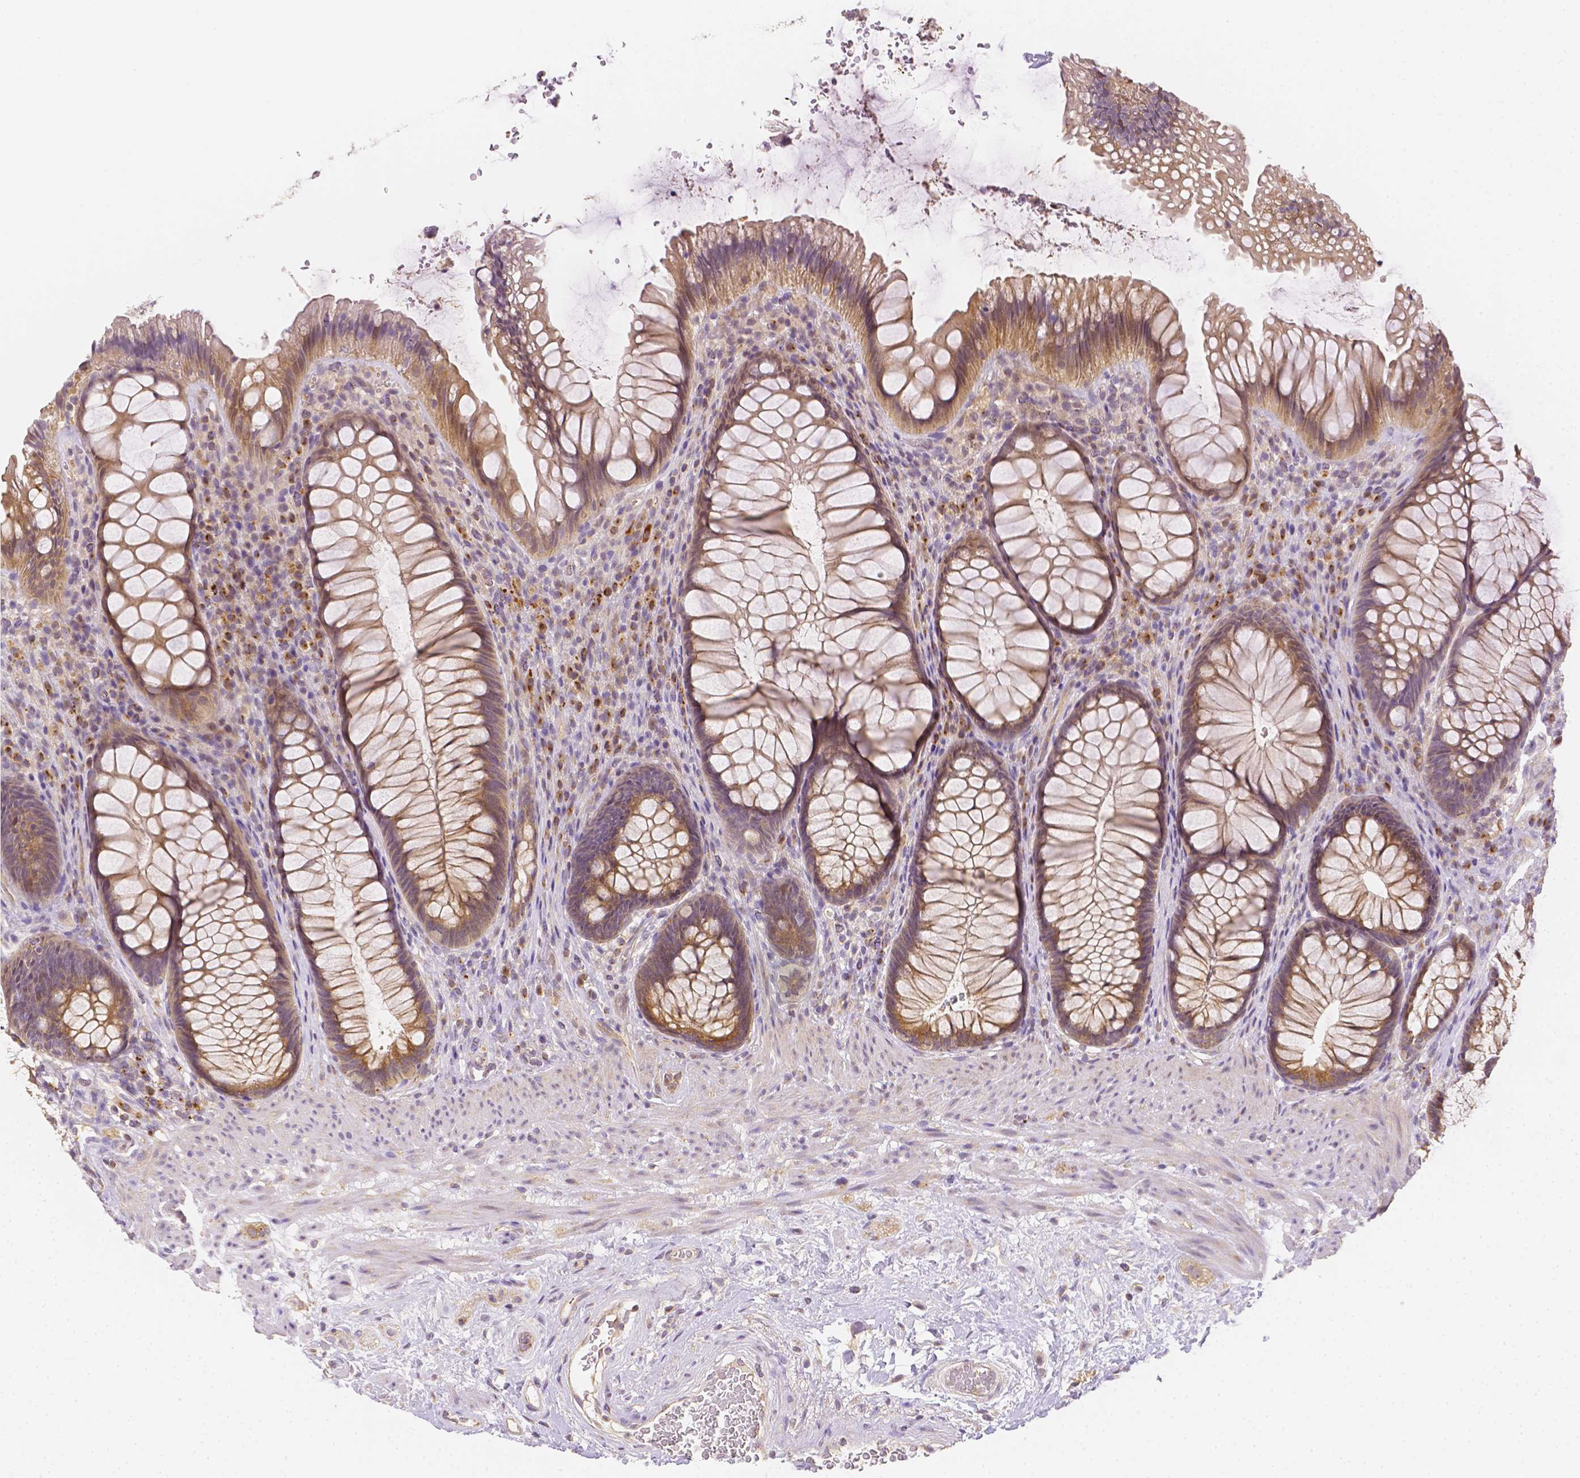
{"staining": {"intensity": "moderate", "quantity": "25%-75%", "location": "cytoplasmic/membranous"}, "tissue": "rectum", "cell_type": "Glandular cells", "image_type": "normal", "snomed": [{"axis": "morphology", "description": "Normal tissue, NOS"}, {"axis": "topography", "description": "Smooth muscle"}, {"axis": "topography", "description": "Rectum"}], "caption": "Rectum stained with DAB IHC exhibits medium levels of moderate cytoplasmic/membranous positivity in approximately 25%-75% of glandular cells. The protein is shown in brown color, while the nuclei are stained blue.", "gene": "C10orf67", "patient": {"sex": "male", "age": 53}}